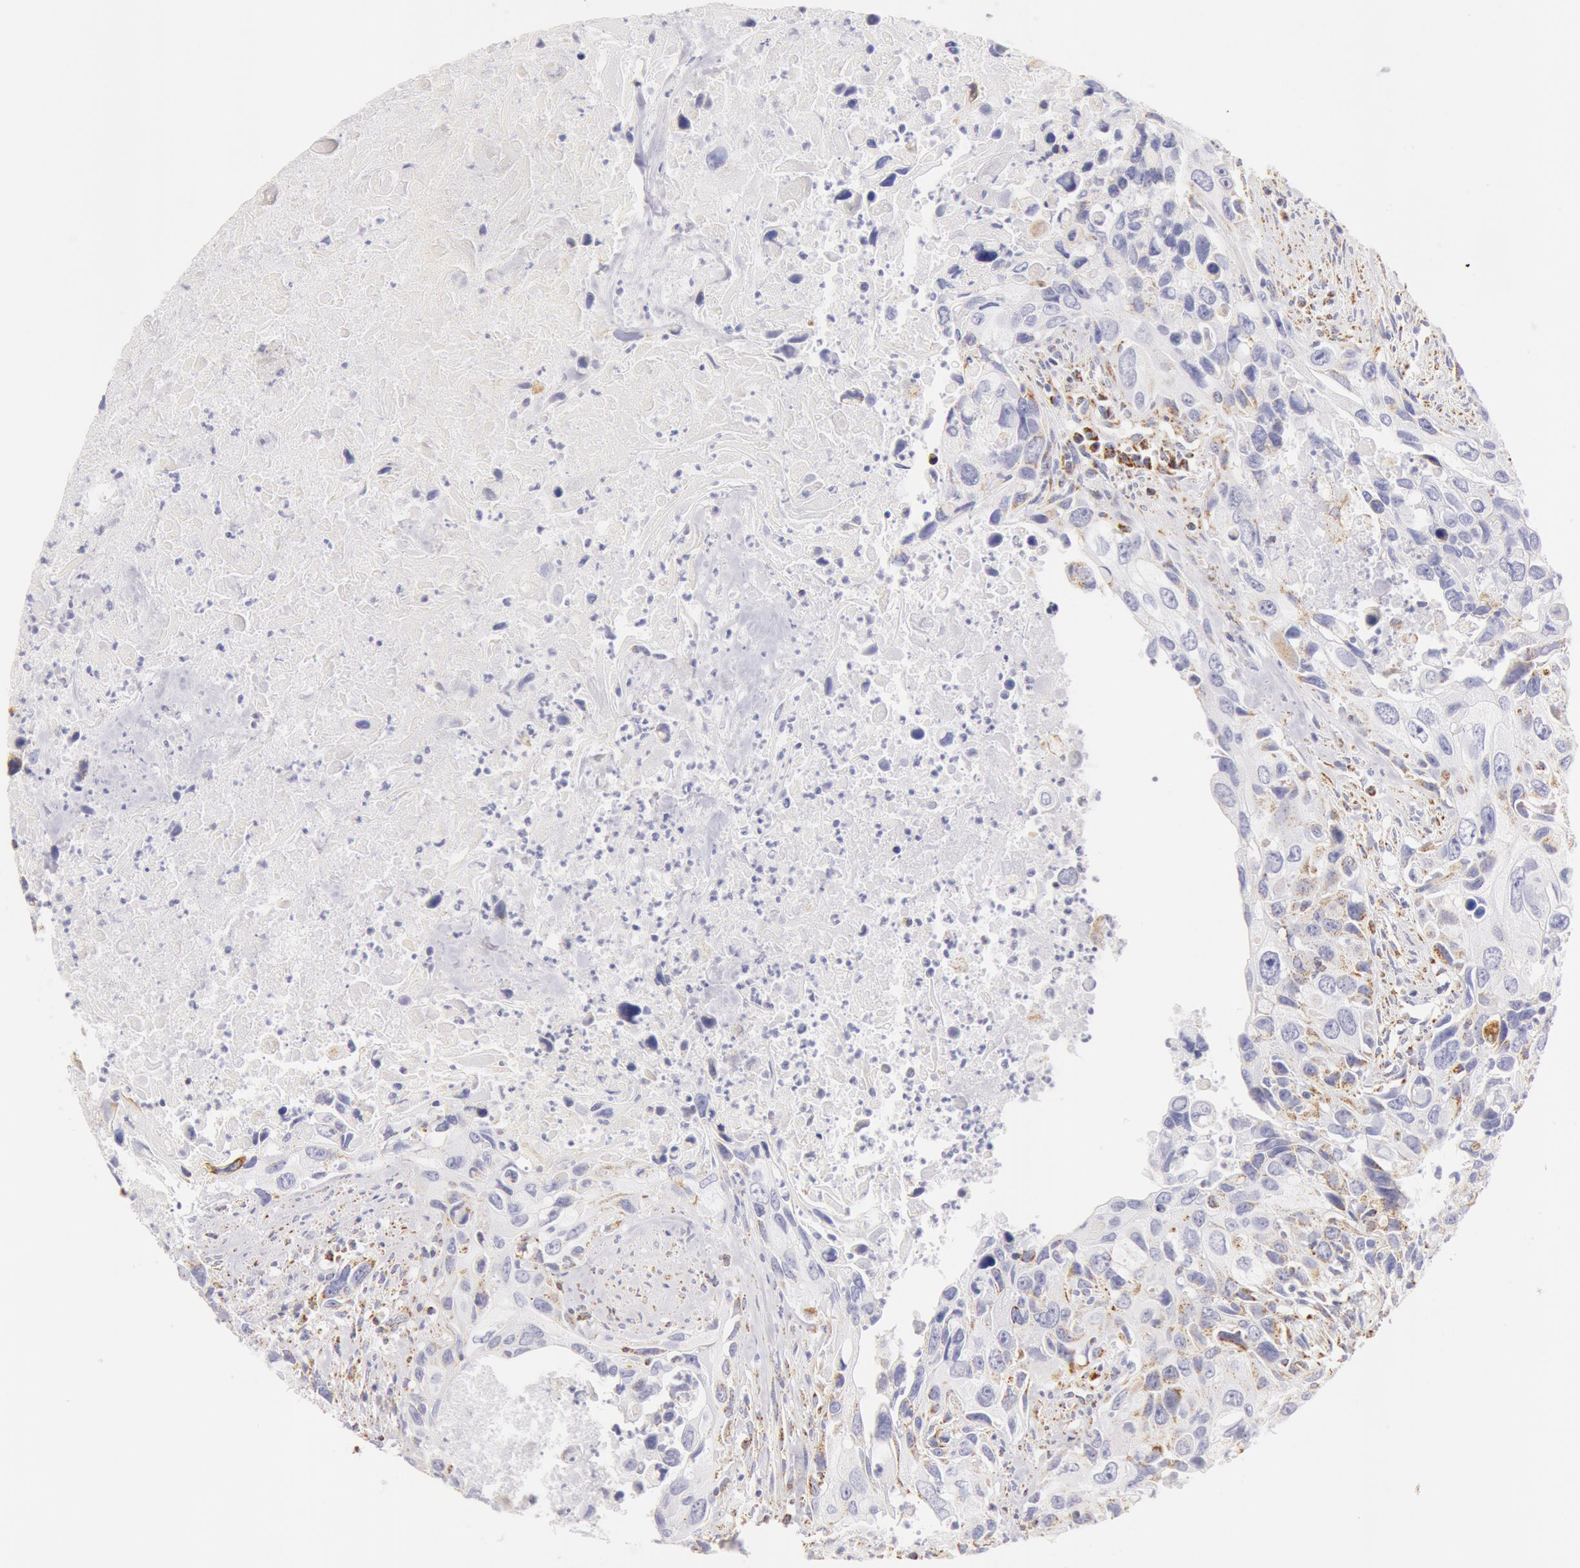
{"staining": {"intensity": "moderate", "quantity": "<25%", "location": "cytoplasmic/membranous"}, "tissue": "urothelial cancer", "cell_type": "Tumor cells", "image_type": "cancer", "snomed": [{"axis": "morphology", "description": "Urothelial carcinoma, High grade"}, {"axis": "topography", "description": "Urinary bladder"}], "caption": "Urothelial cancer stained for a protein (brown) demonstrates moderate cytoplasmic/membranous positive staining in approximately <25% of tumor cells.", "gene": "ATP5F1B", "patient": {"sex": "male", "age": 71}}